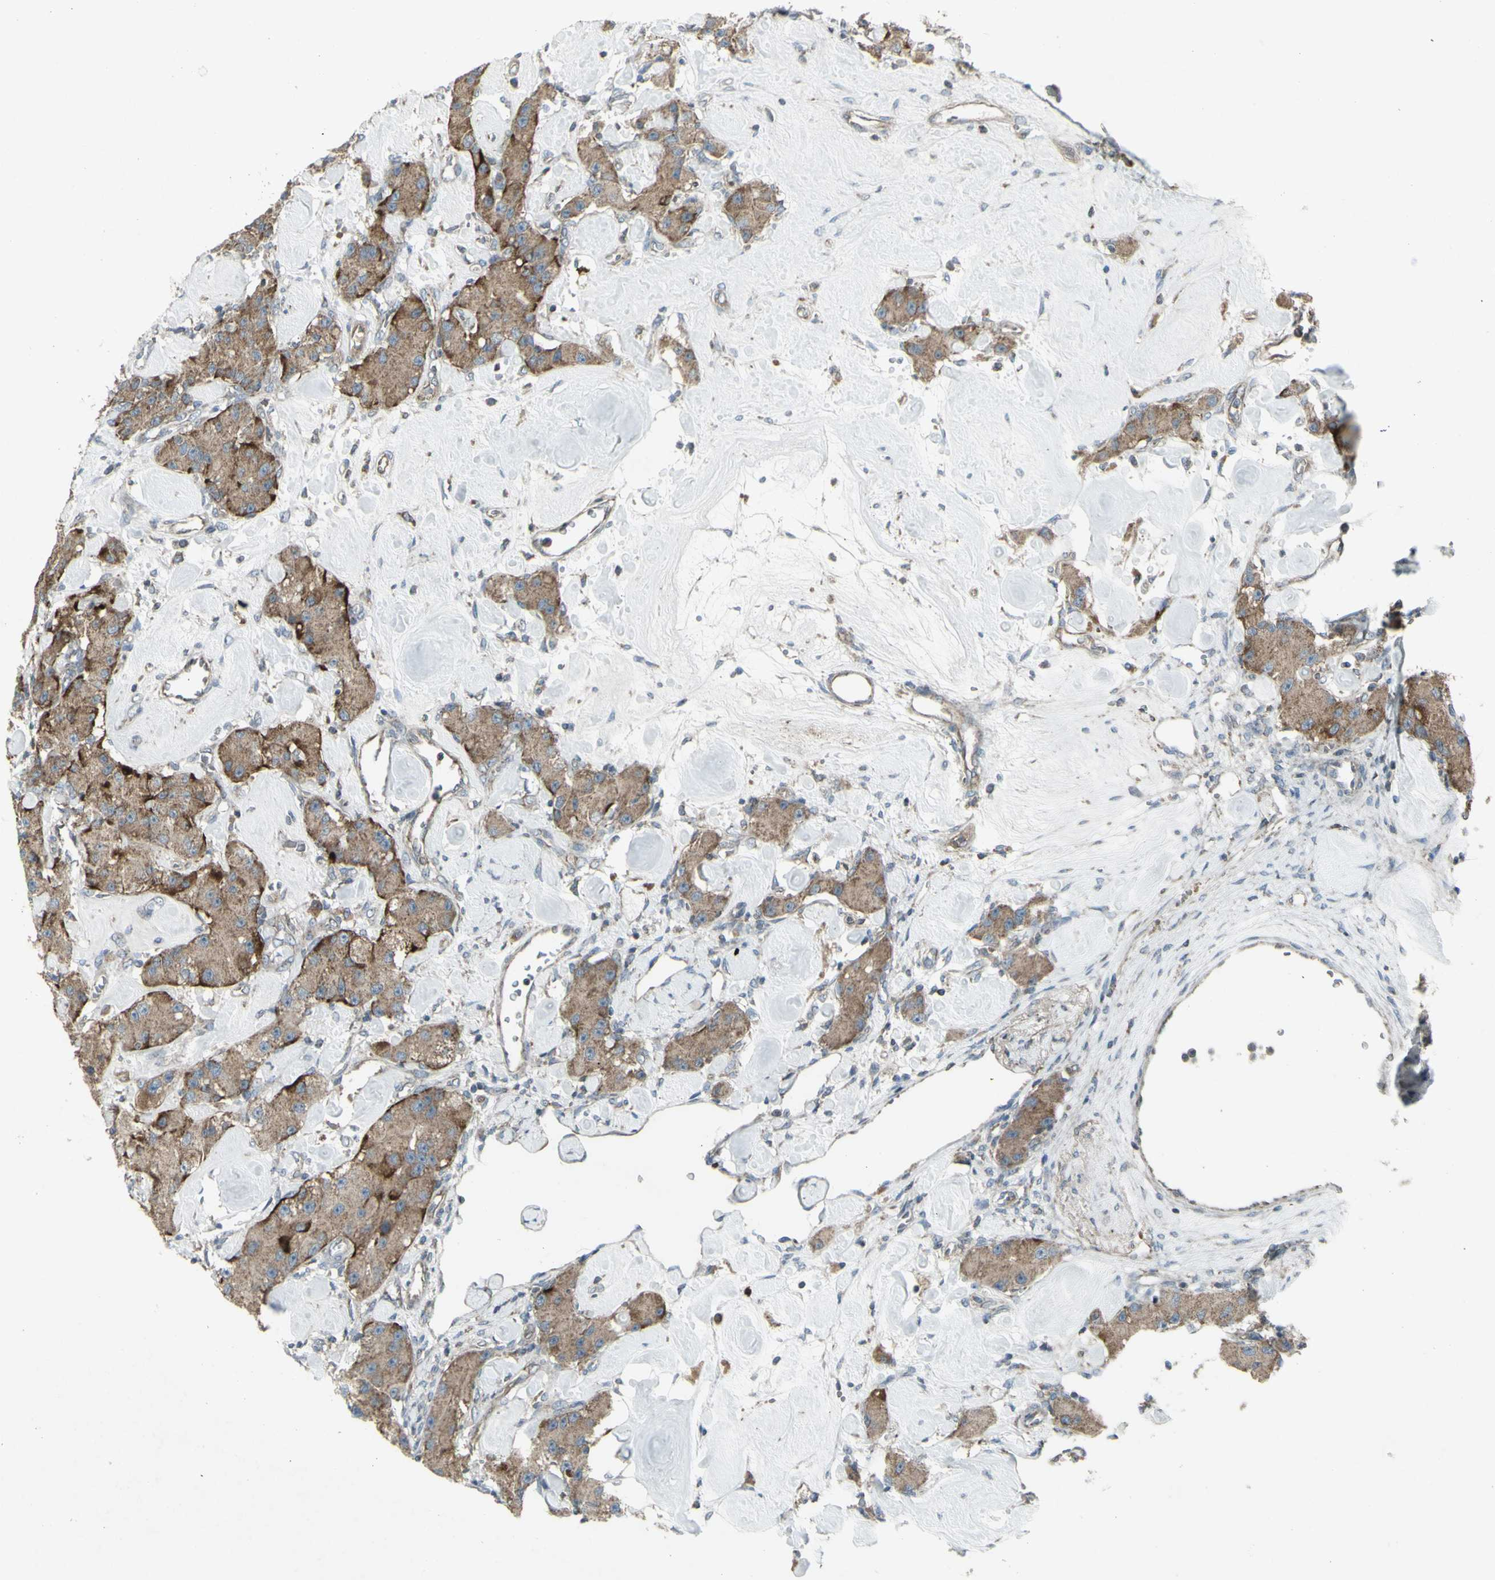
{"staining": {"intensity": "moderate", "quantity": ">75%", "location": "cytoplasmic/membranous"}, "tissue": "carcinoid", "cell_type": "Tumor cells", "image_type": "cancer", "snomed": [{"axis": "morphology", "description": "Carcinoid, malignant, NOS"}, {"axis": "topography", "description": "Pancreas"}], "caption": "Immunohistochemical staining of human carcinoid (malignant) reveals medium levels of moderate cytoplasmic/membranous expression in approximately >75% of tumor cells.", "gene": "SHC1", "patient": {"sex": "male", "age": 41}}